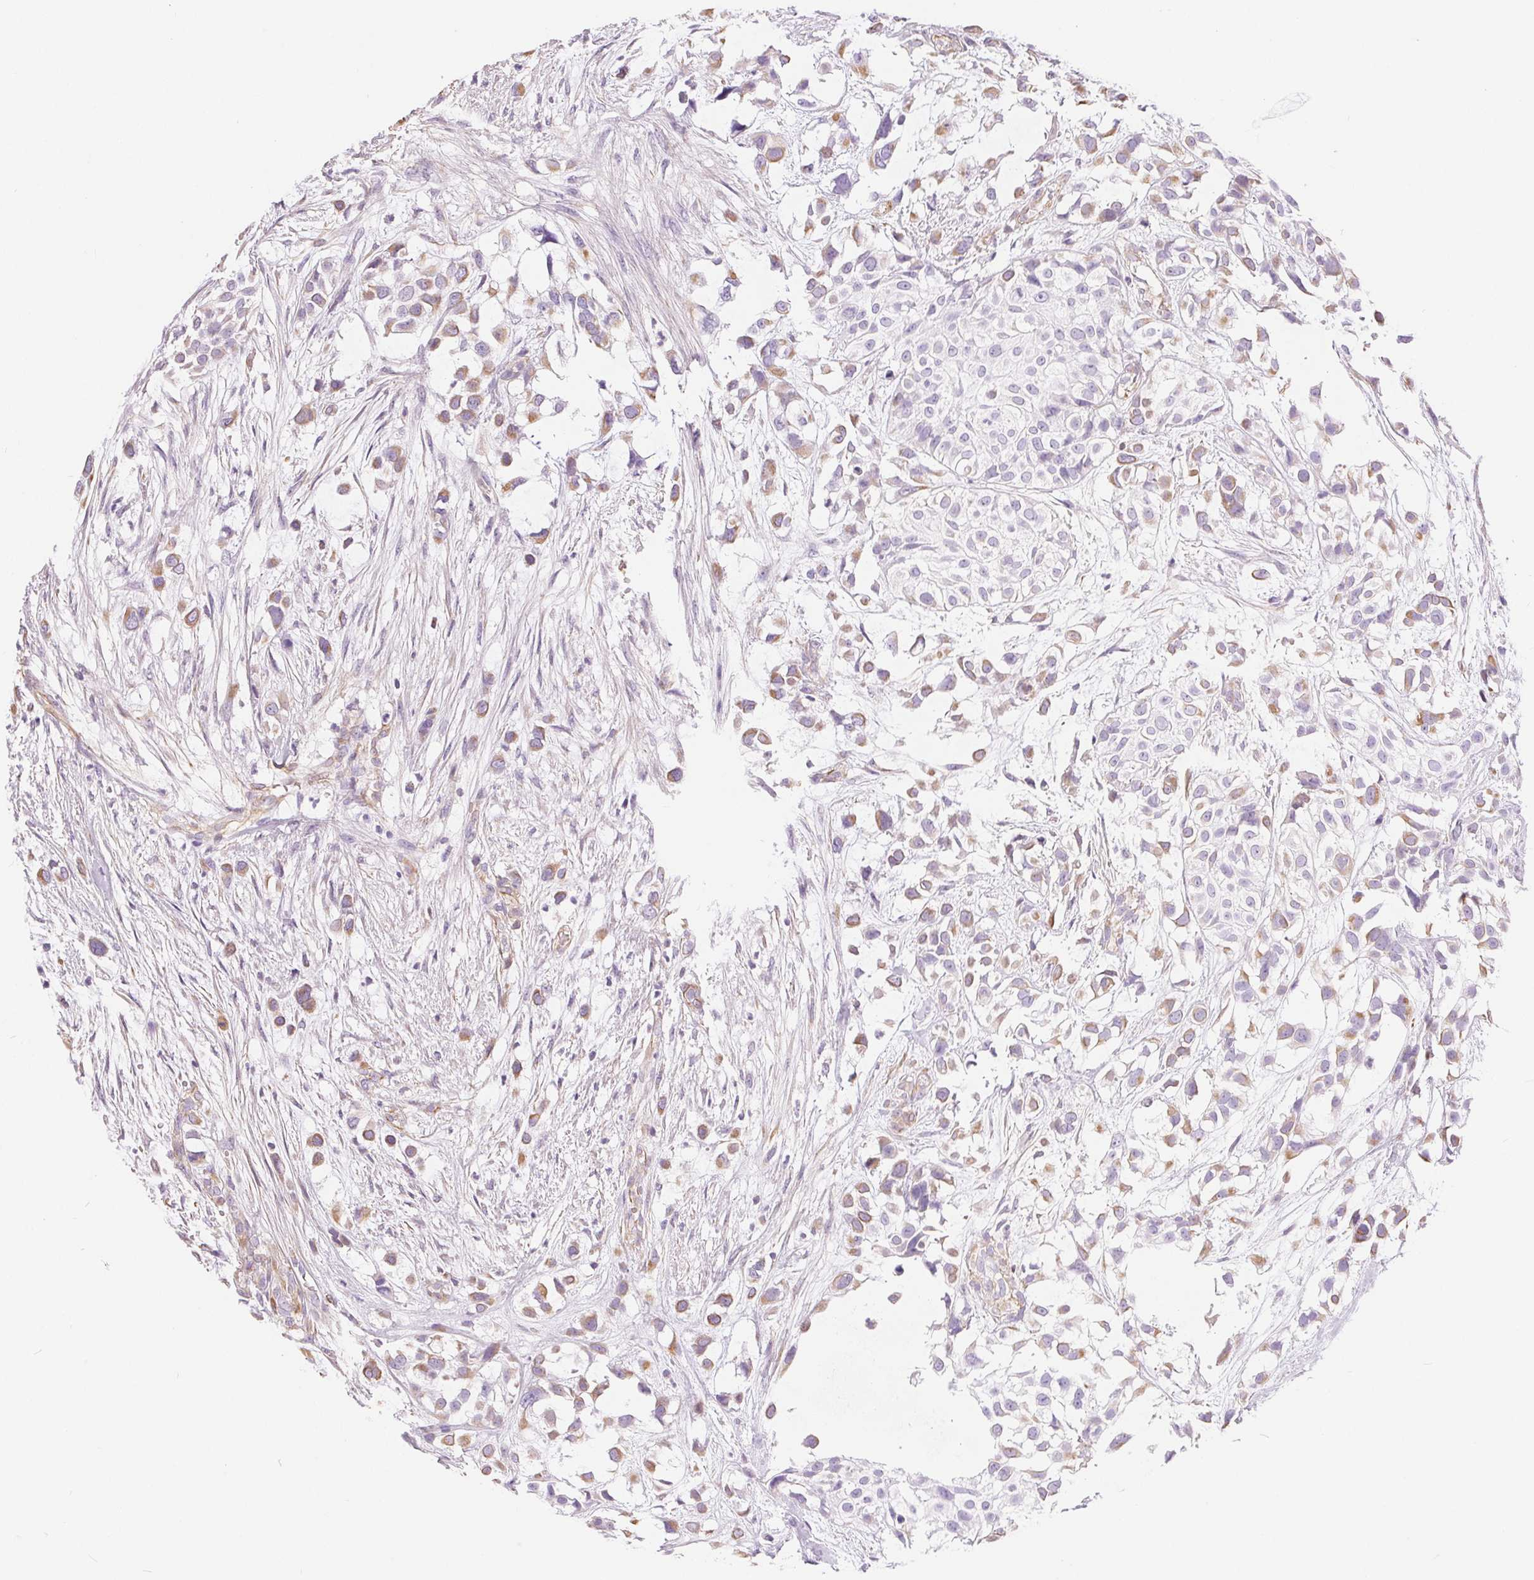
{"staining": {"intensity": "moderate", "quantity": "25%-75%", "location": "cytoplasmic/membranous"}, "tissue": "urothelial cancer", "cell_type": "Tumor cells", "image_type": "cancer", "snomed": [{"axis": "morphology", "description": "Urothelial carcinoma, High grade"}, {"axis": "topography", "description": "Urinary bladder"}], "caption": "Protein staining of urothelial carcinoma (high-grade) tissue demonstrates moderate cytoplasmic/membranous positivity in about 25%-75% of tumor cells. Nuclei are stained in blue.", "gene": "GFAP", "patient": {"sex": "male", "age": 56}}